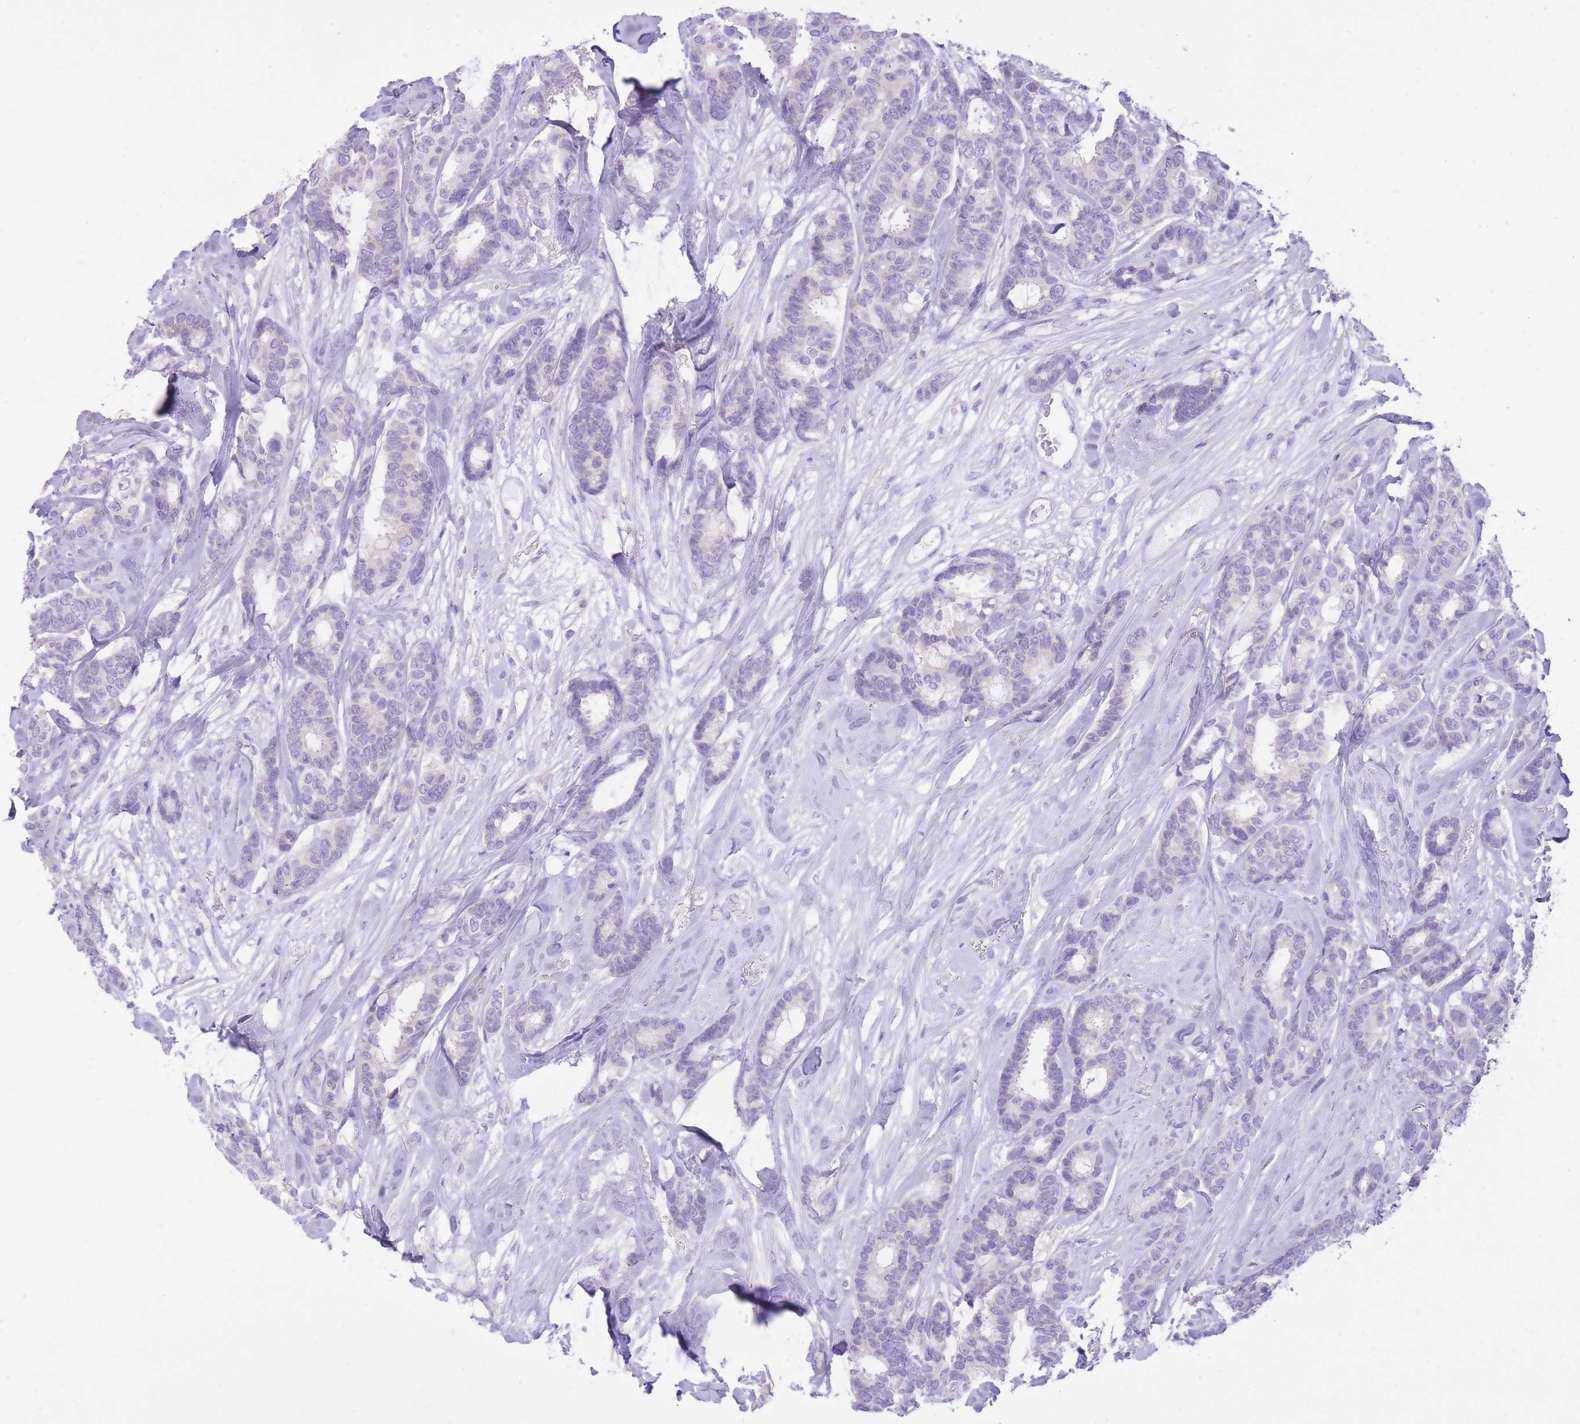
{"staining": {"intensity": "negative", "quantity": "none", "location": "none"}, "tissue": "breast cancer", "cell_type": "Tumor cells", "image_type": "cancer", "snomed": [{"axis": "morphology", "description": "Duct carcinoma"}, {"axis": "topography", "description": "Breast"}], "caption": "An IHC photomicrograph of breast cancer (intraductal carcinoma) is shown. There is no staining in tumor cells of breast cancer (intraductal carcinoma).", "gene": "SLC4A4", "patient": {"sex": "female", "age": 87}}